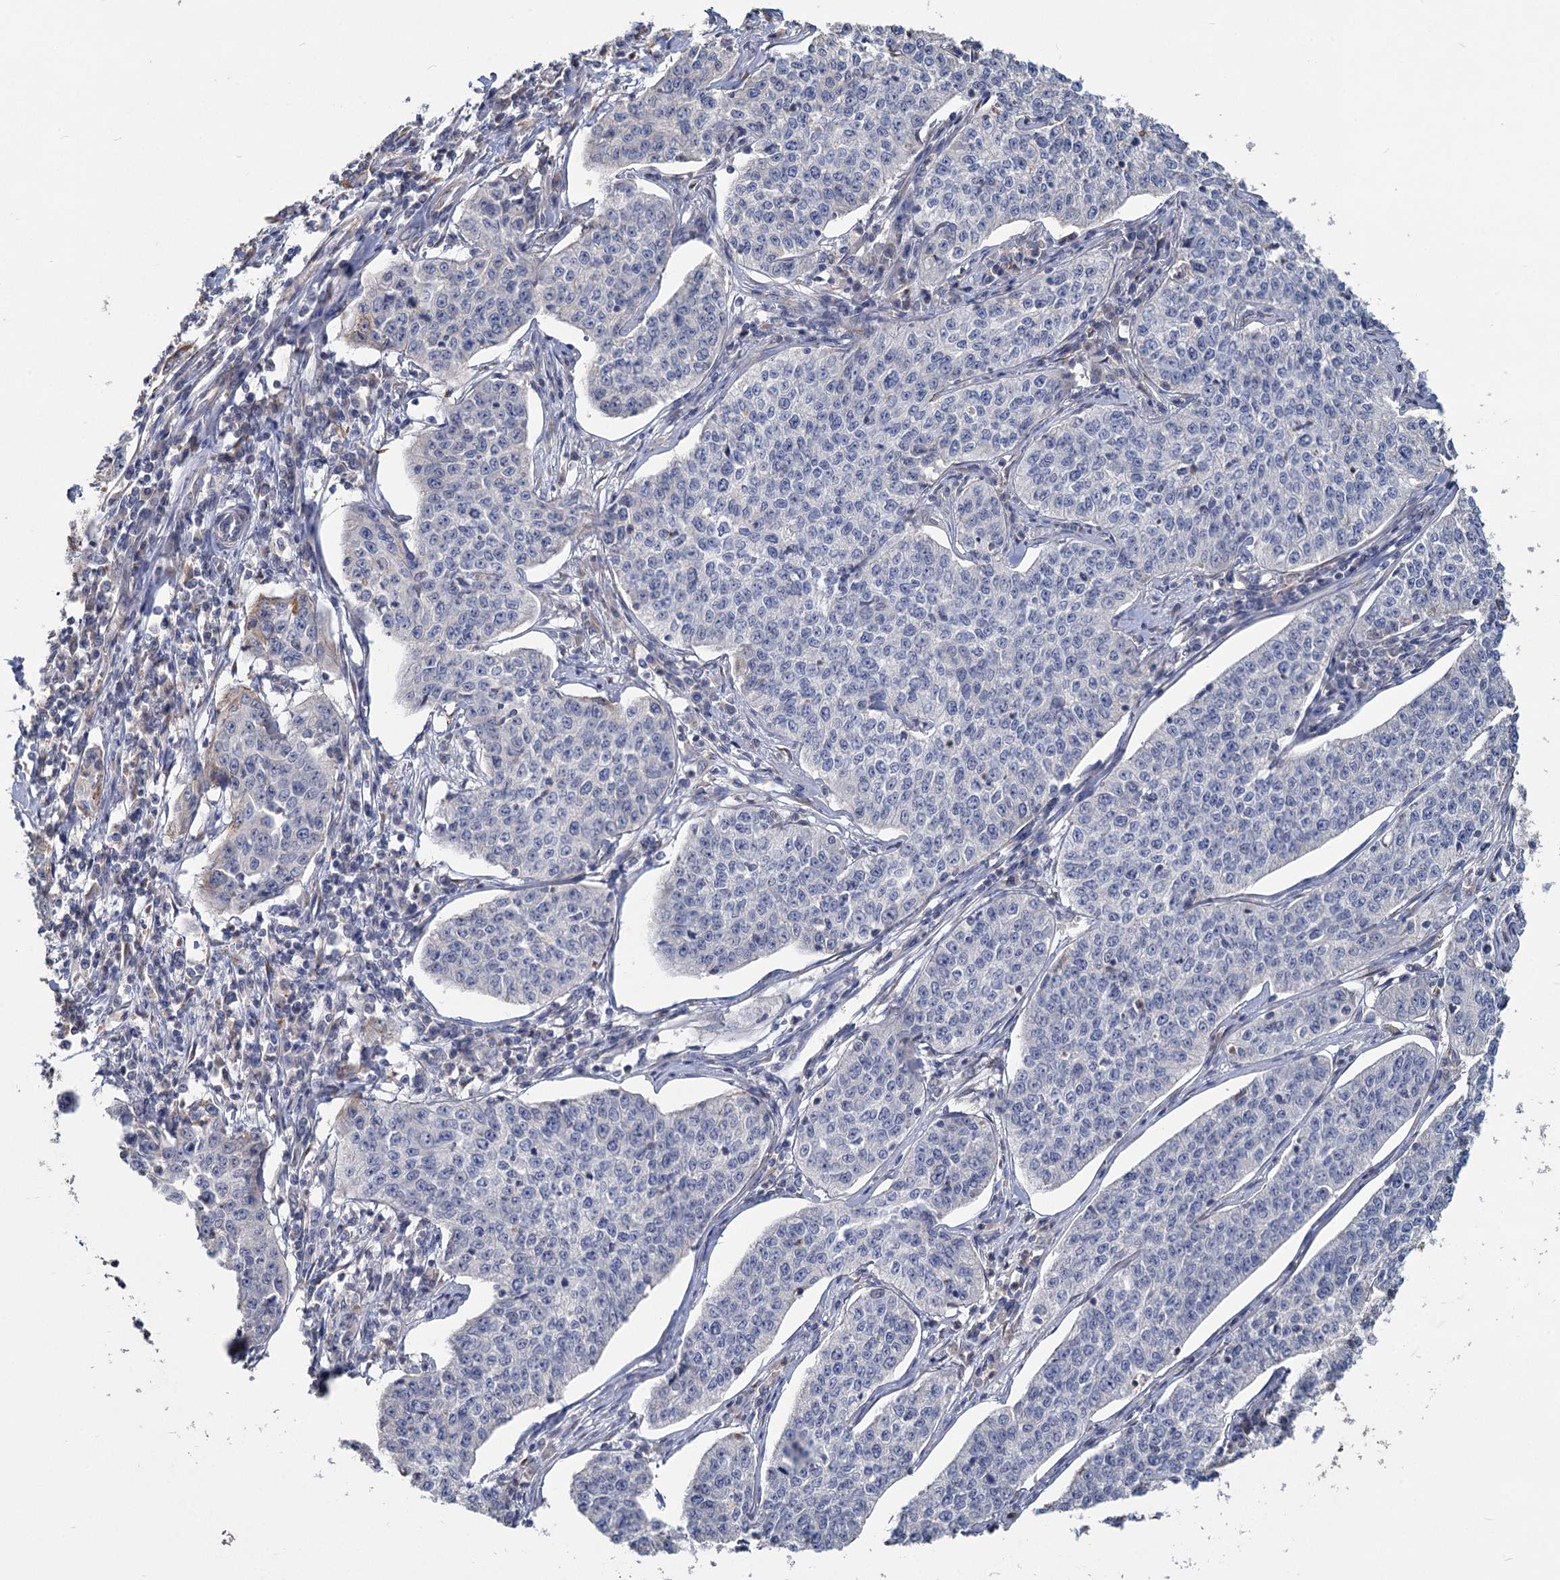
{"staining": {"intensity": "negative", "quantity": "none", "location": "none"}, "tissue": "cervical cancer", "cell_type": "Tumor cells", "image_type": "cancer", "snomed": [{"axis": "morphology", "description": "Squamous cell carcinoma, NOS"}, {"axis": "topography", "description": "Cervix"}], "caption": "This is an IHC photomicrograph of human cervical cancer (squamous cell carcinoma). There is no positivity in tumor cells.", "gene": "HES2", "patient": {"sex": "female", "age": 35}}